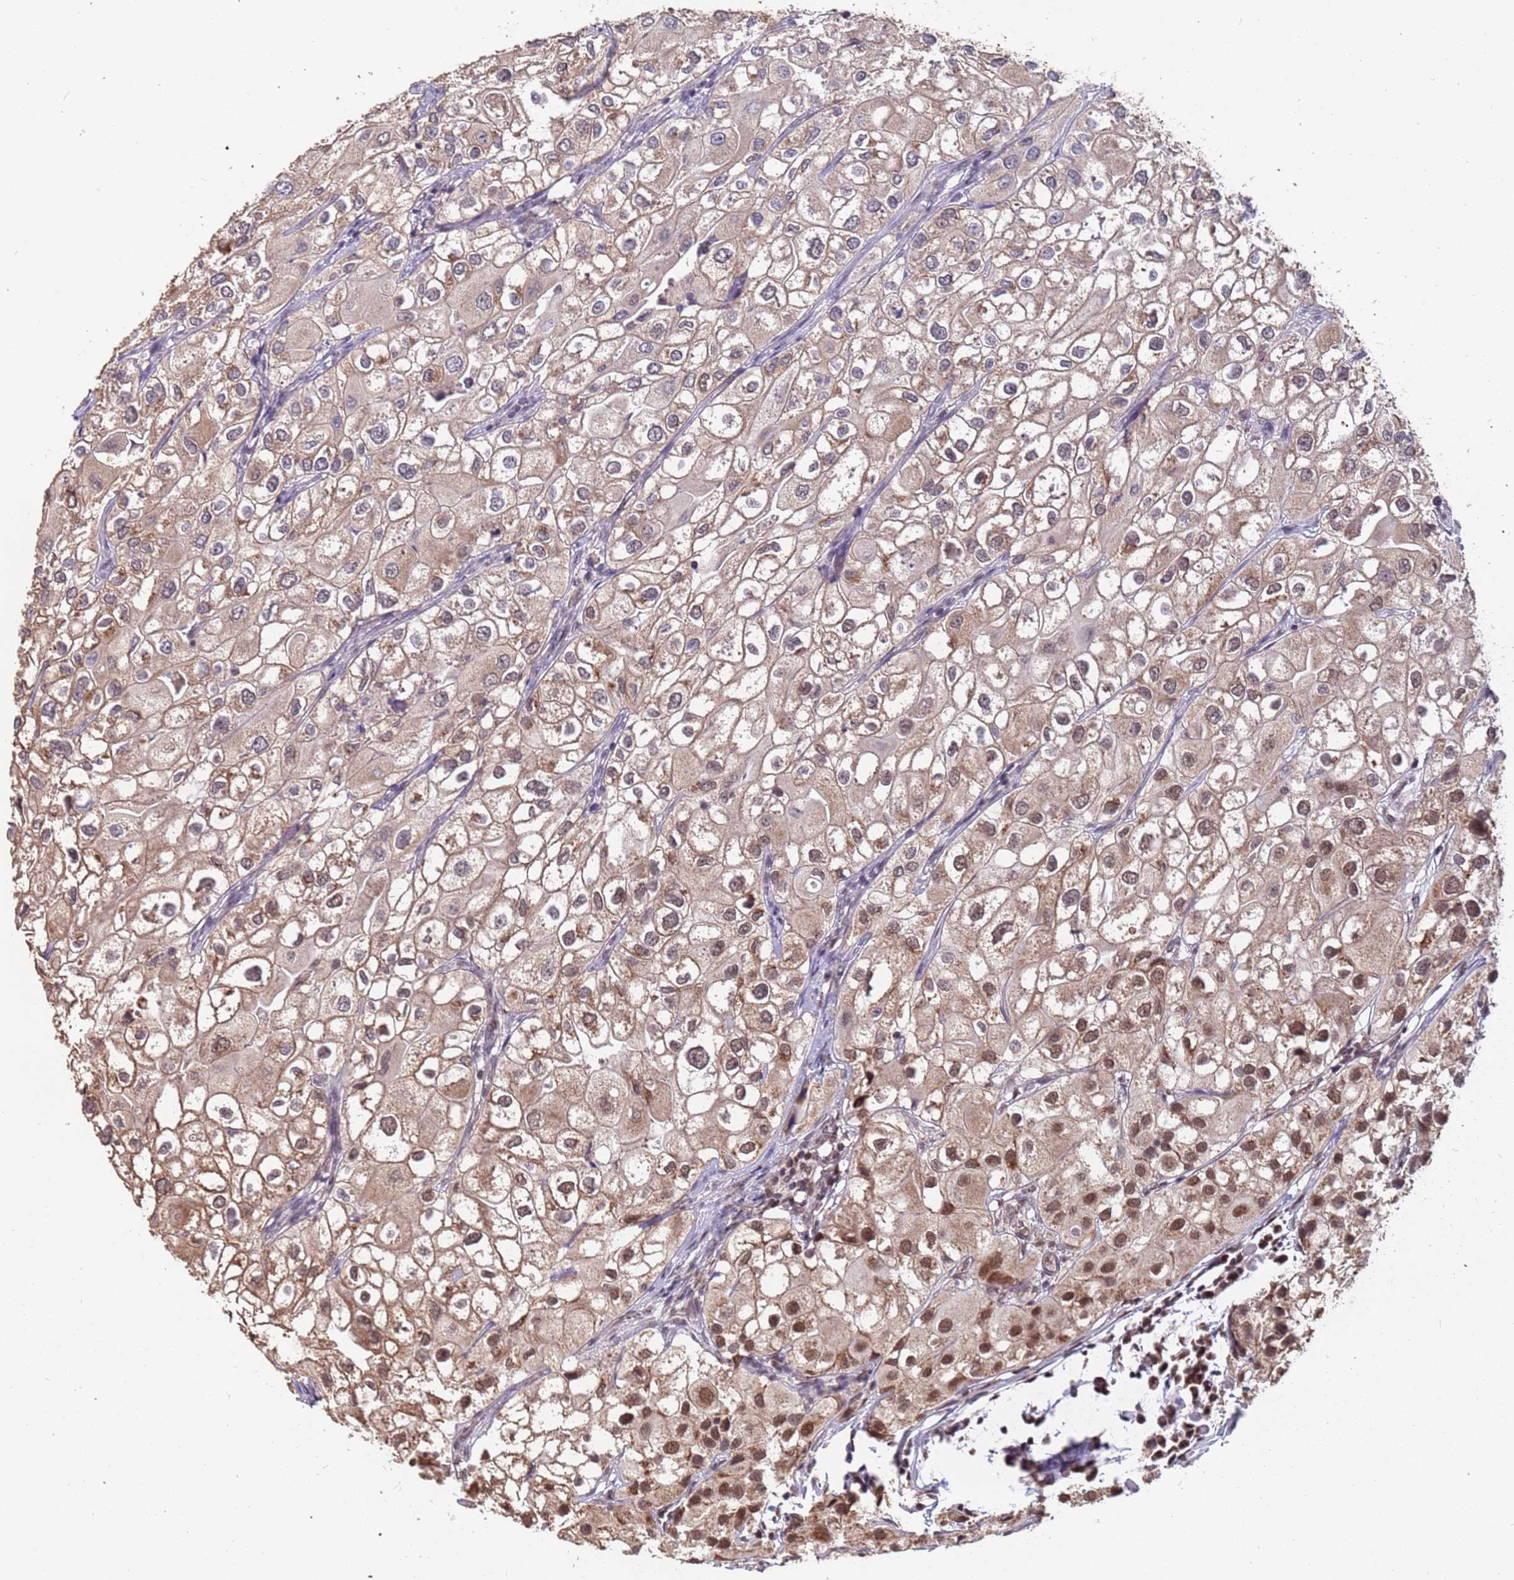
{"staining": {"intensity": "moderate", "quantity": "25%-75%", "location": "cytoplasmic/membranous,nuclear"}, "tissue": "urothelial cancer", "cell_type": "Tumor cells", "image_type": "cancer", "snomed": [{"axis": "morphology", "description": "Urothelial carcinoma, High grade"}, {"axis": "topography", "description": "Urinary bladder"}], "caption": "This image reveals IHC staining of urothelial carcinoma (high-grade), with medium moderate cytoplasmic/membranous and nuclear staining in about 25%-75% of tumor cells.", "gene": "DENND2B", "patient": {"sex": "male", "age": 64}}